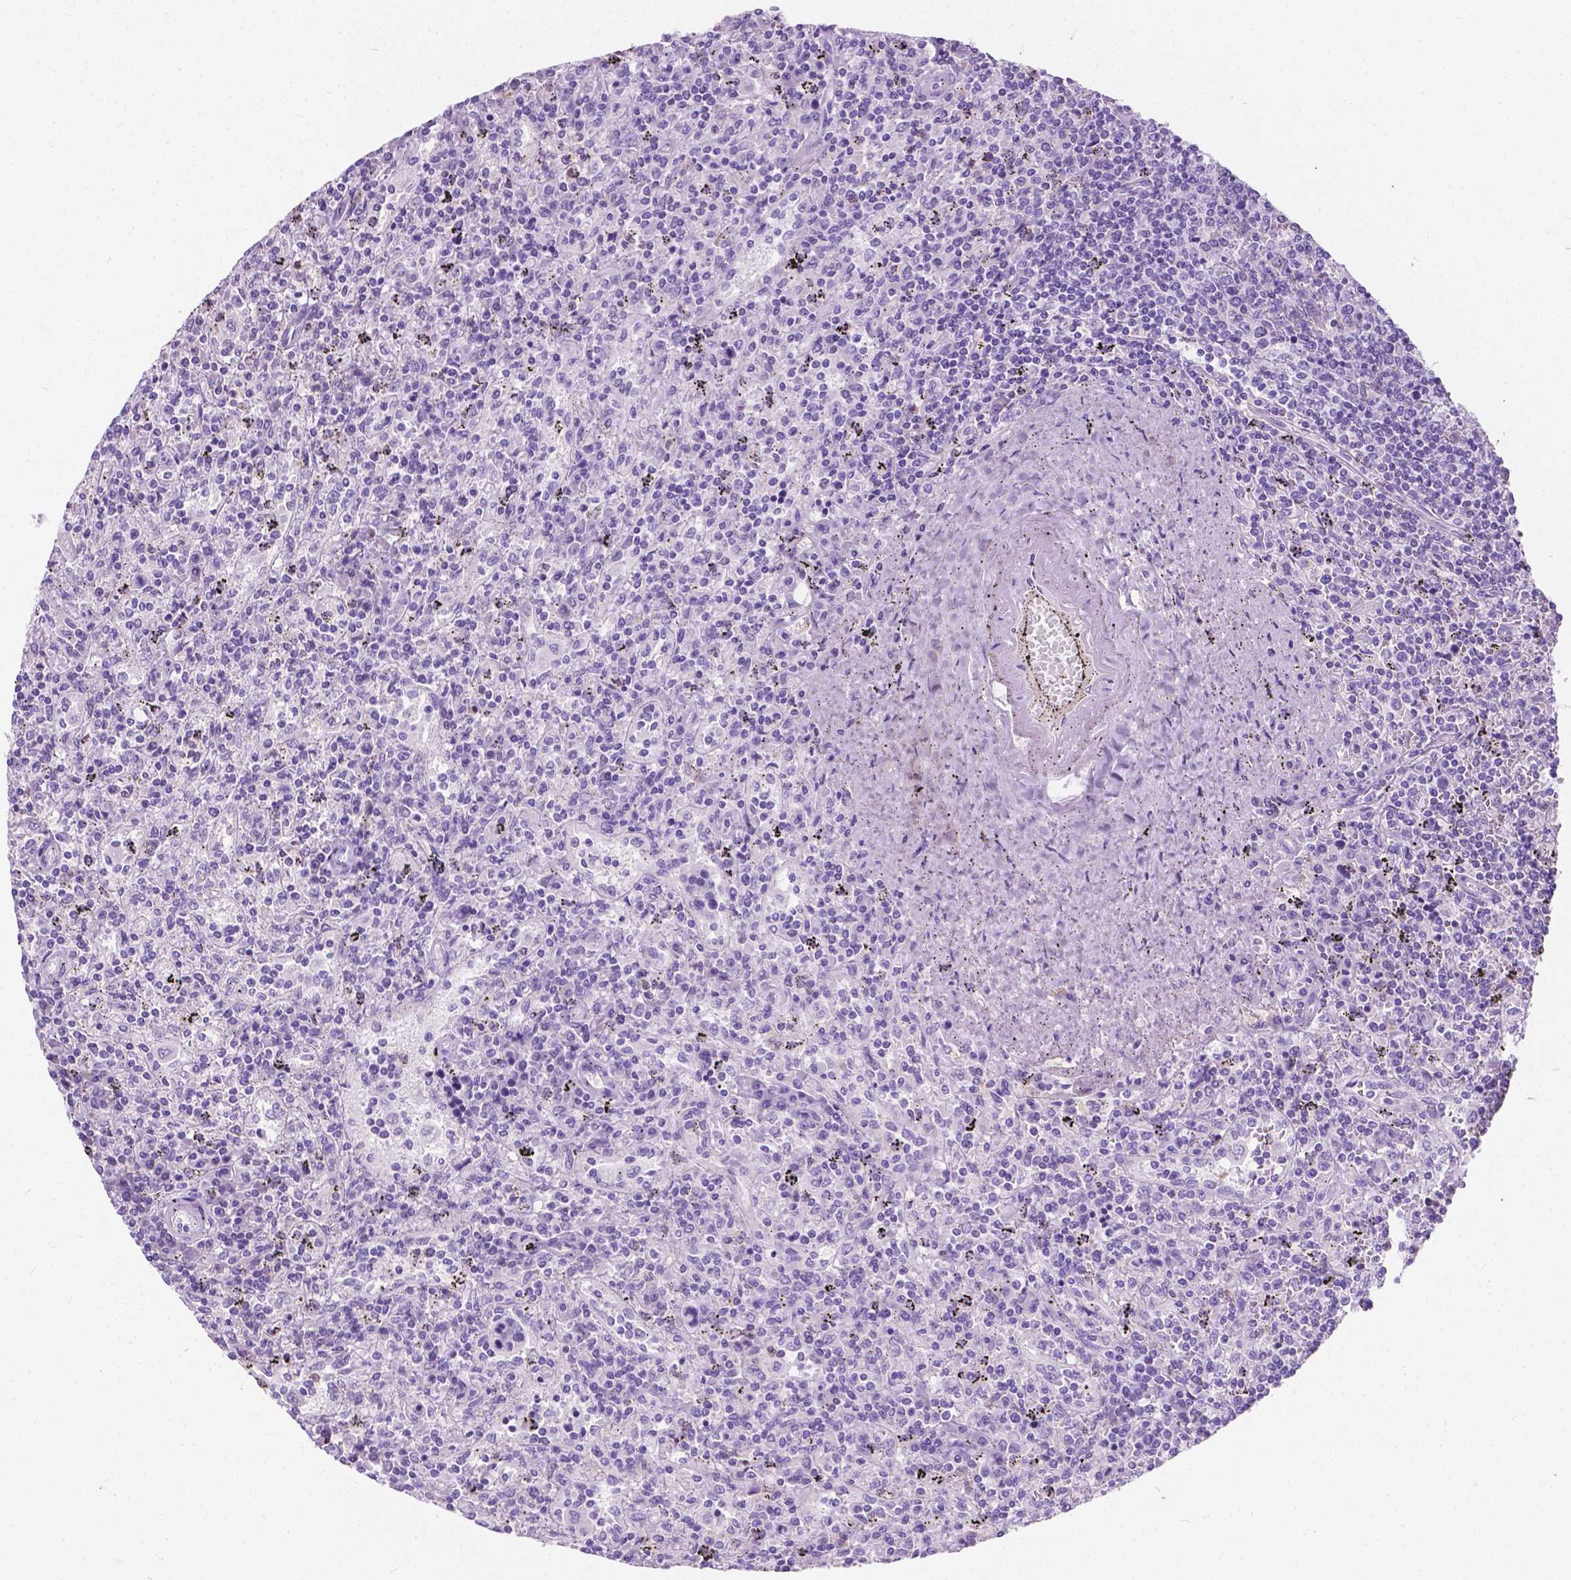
{"staining": {"intensity": "negative", "quantity": "none", "location": "none"}, "tissue": "lymphoma", "cell_type": "Tumor cells", "image_type": "cancer", "snomed": [{"axis": "morphology", "description": "Malignant lymphoma, non-Hodgkin's type, Low grade"}, {"axis": "topography", "description": "Spleen"}], "caption": "This is an IHC micrograph of lymphoma. There is no expression in tumor cells.", "gene": "GNAO1", "patient": {"sex": "male", "age": 62}}